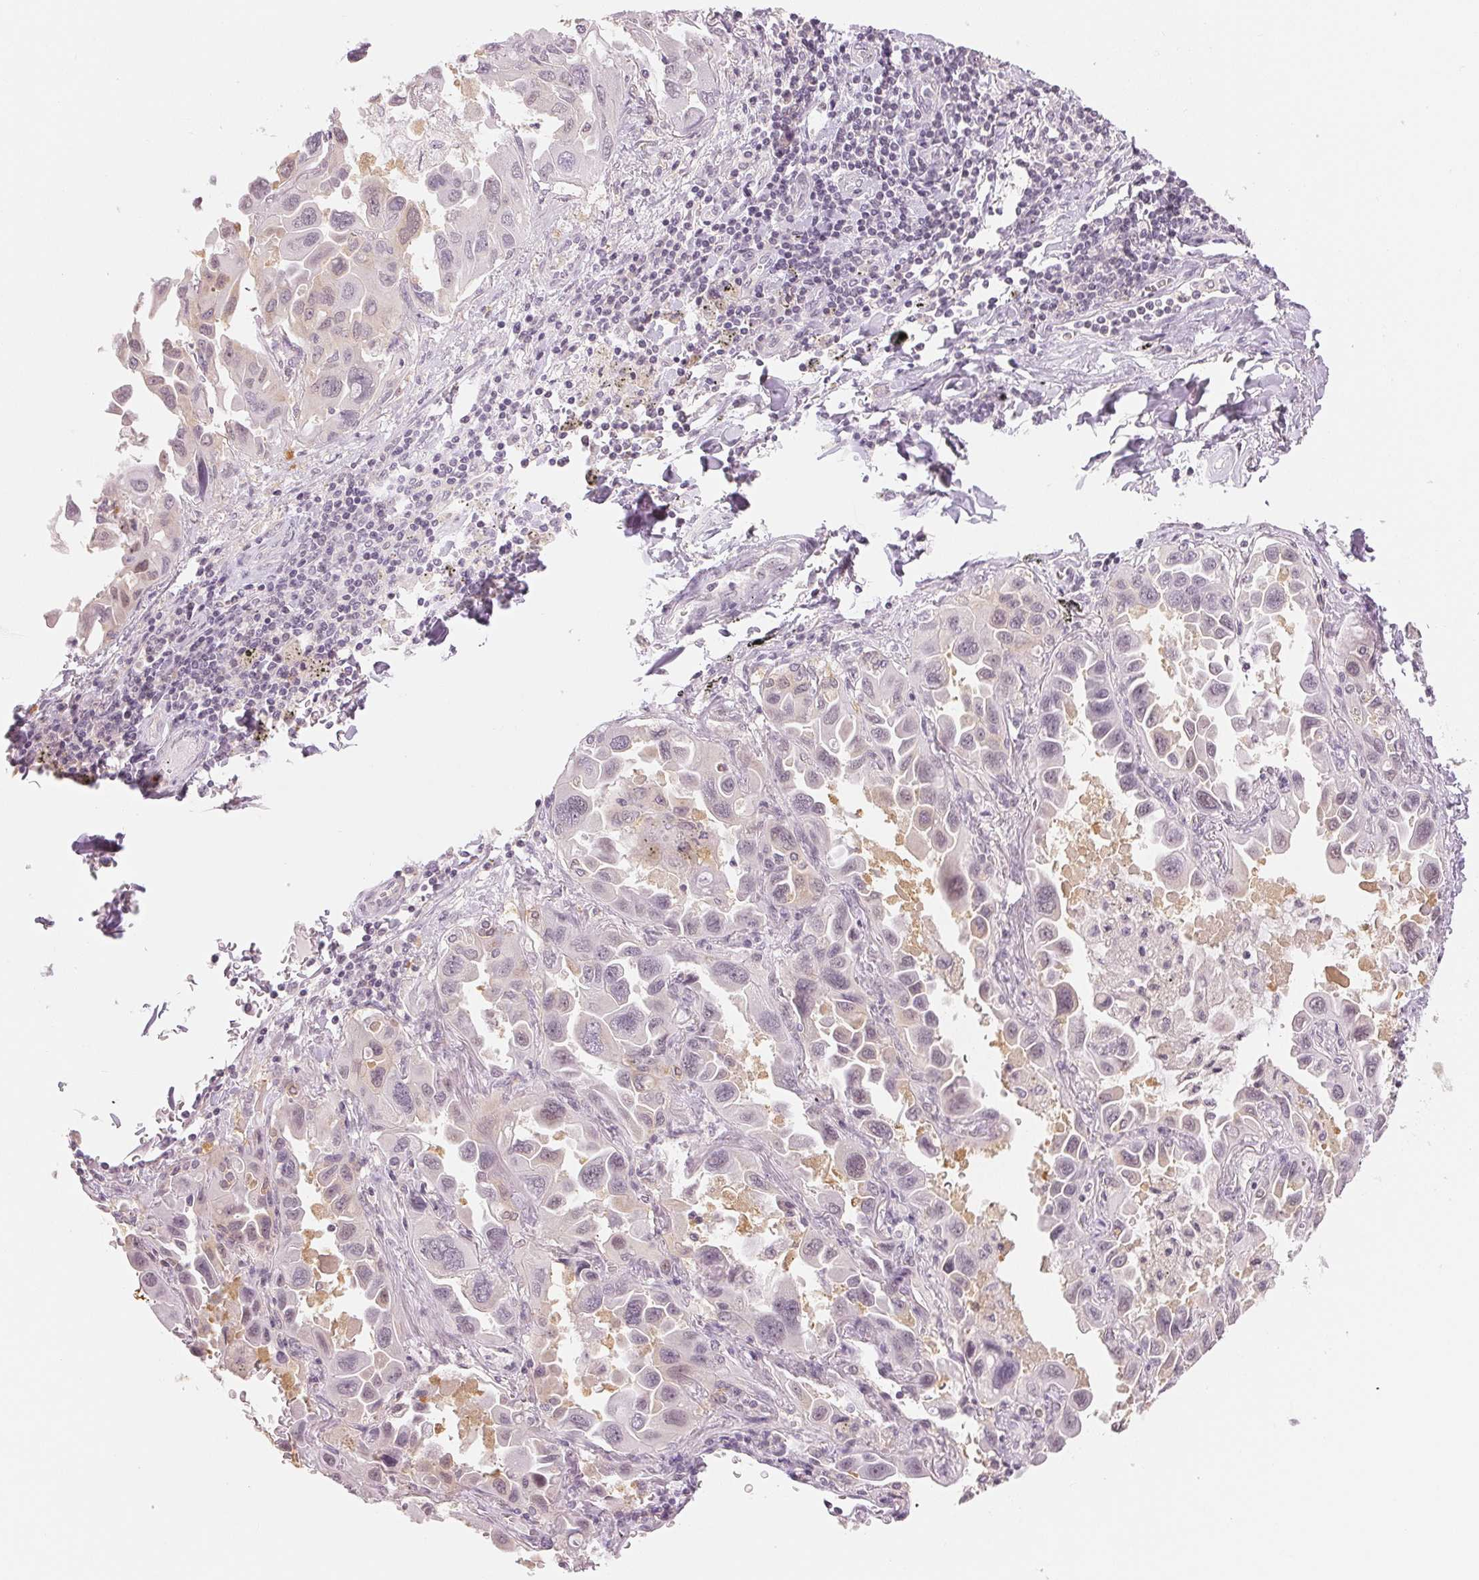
{"staining": {"intensity": "negative", "quantity": "none", "location": "none"}, "tissue": "lung cancer", "cell_type": "Tumor cells", "image_type": "cancer", "snomed": [{"axis": "morphology", "description": "Adenocarcinoma, NOS"}, {"axis": "topography", "description": "Lung"}], "caption": "Immunohistochemical staining of human lung cancer exhibits no significant expression in tumor cells.", "gene": "KPRP", "patient": {"sex": "male", "age": 64}}